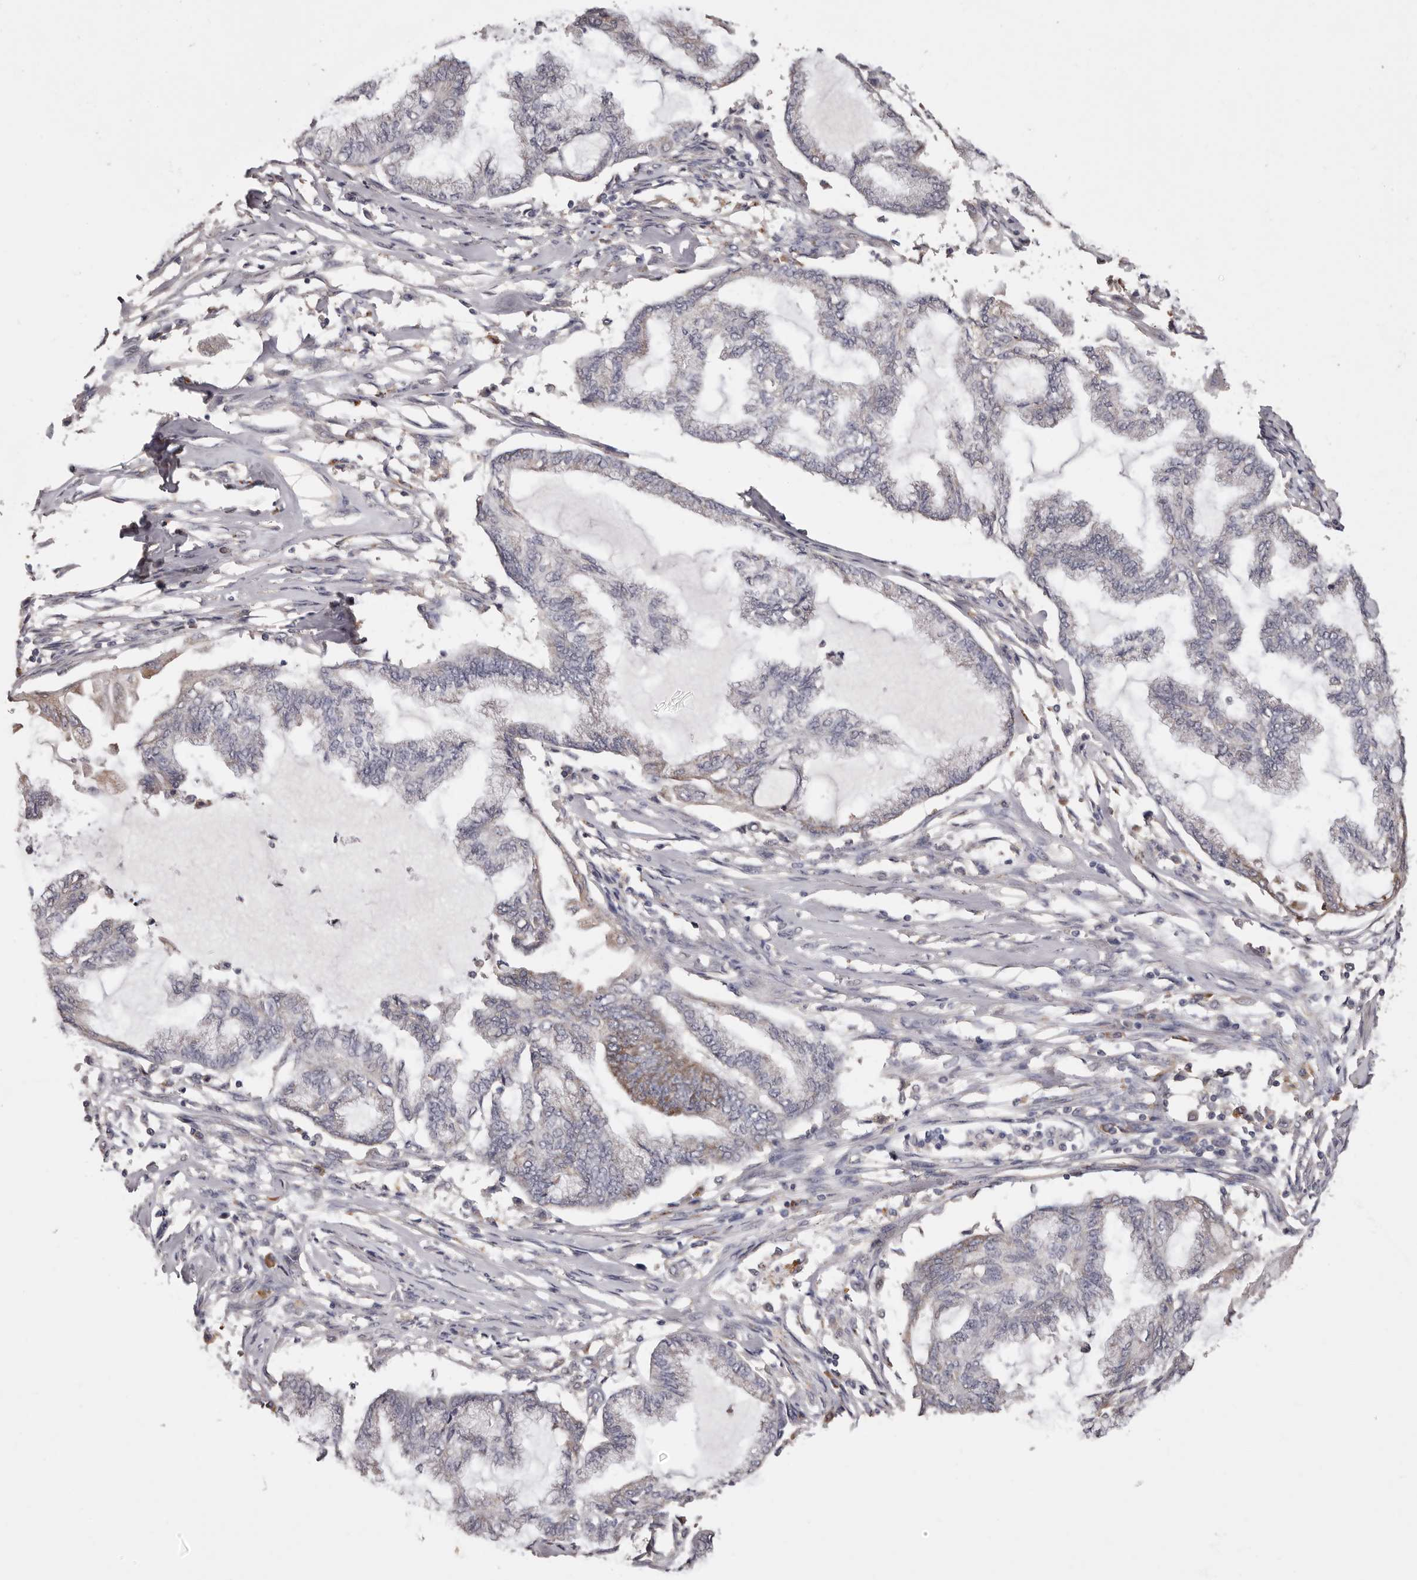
{"staining": {"intensity": "moderate", "quantity": "<25%", "location": "cytoplasmic/membranous"}, "tissue": "endometrial cancer", "cell_type": "Tumor cells", "image_type": "cancer", "snomed": [{"axis": "morphology", "description": "Adenocarcinoma, NOS"}, {"axis": "topography", "description": "Endometrium"}], "caption": "Protein staining by IHC displays moderate cytoplasmic/membranous expression in about <25% of tumor cells in endometrial adenocarcinoma.", "gene": "ETNK1", "patient": {"sex": "female", "age": 86}}